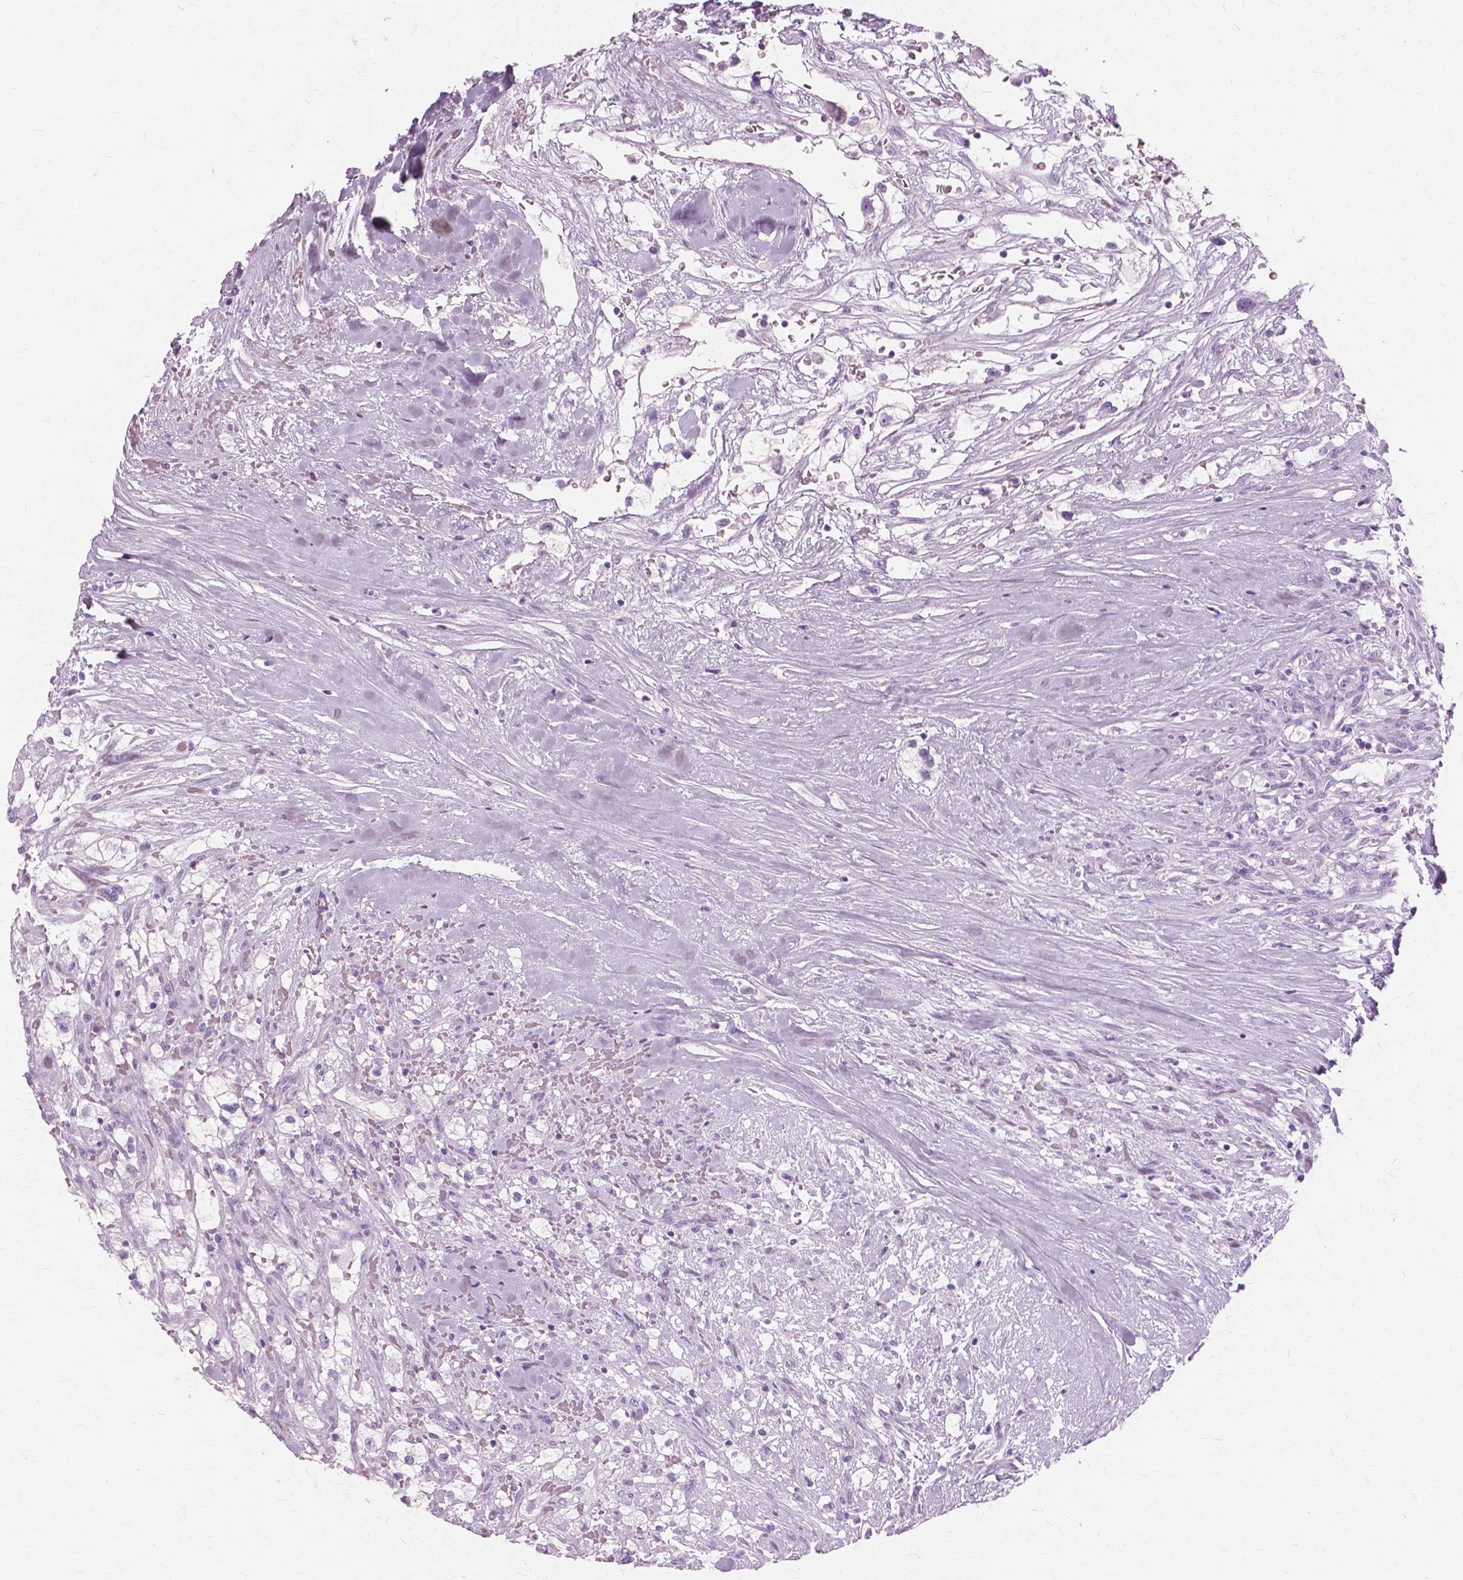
{"staining": {"intensity": "negative", "quantity": "none", "location": "none"}, "tissue": "renal cancer", "cell_type": "Tumor cells", "image_type": "cancer", "snomed": [{"axis": "morphology", "description": "Adenocarcinoma, NOS"}, {"axis": "topography", "description": "Kidney"}], "caption": "DAB immunohistochemical staining of adenocarcinoma (renal) demonstrates no significant staining in tumor cells.", "gene": "SFTPD", "patient": {"sex": "male", "age": 59}}